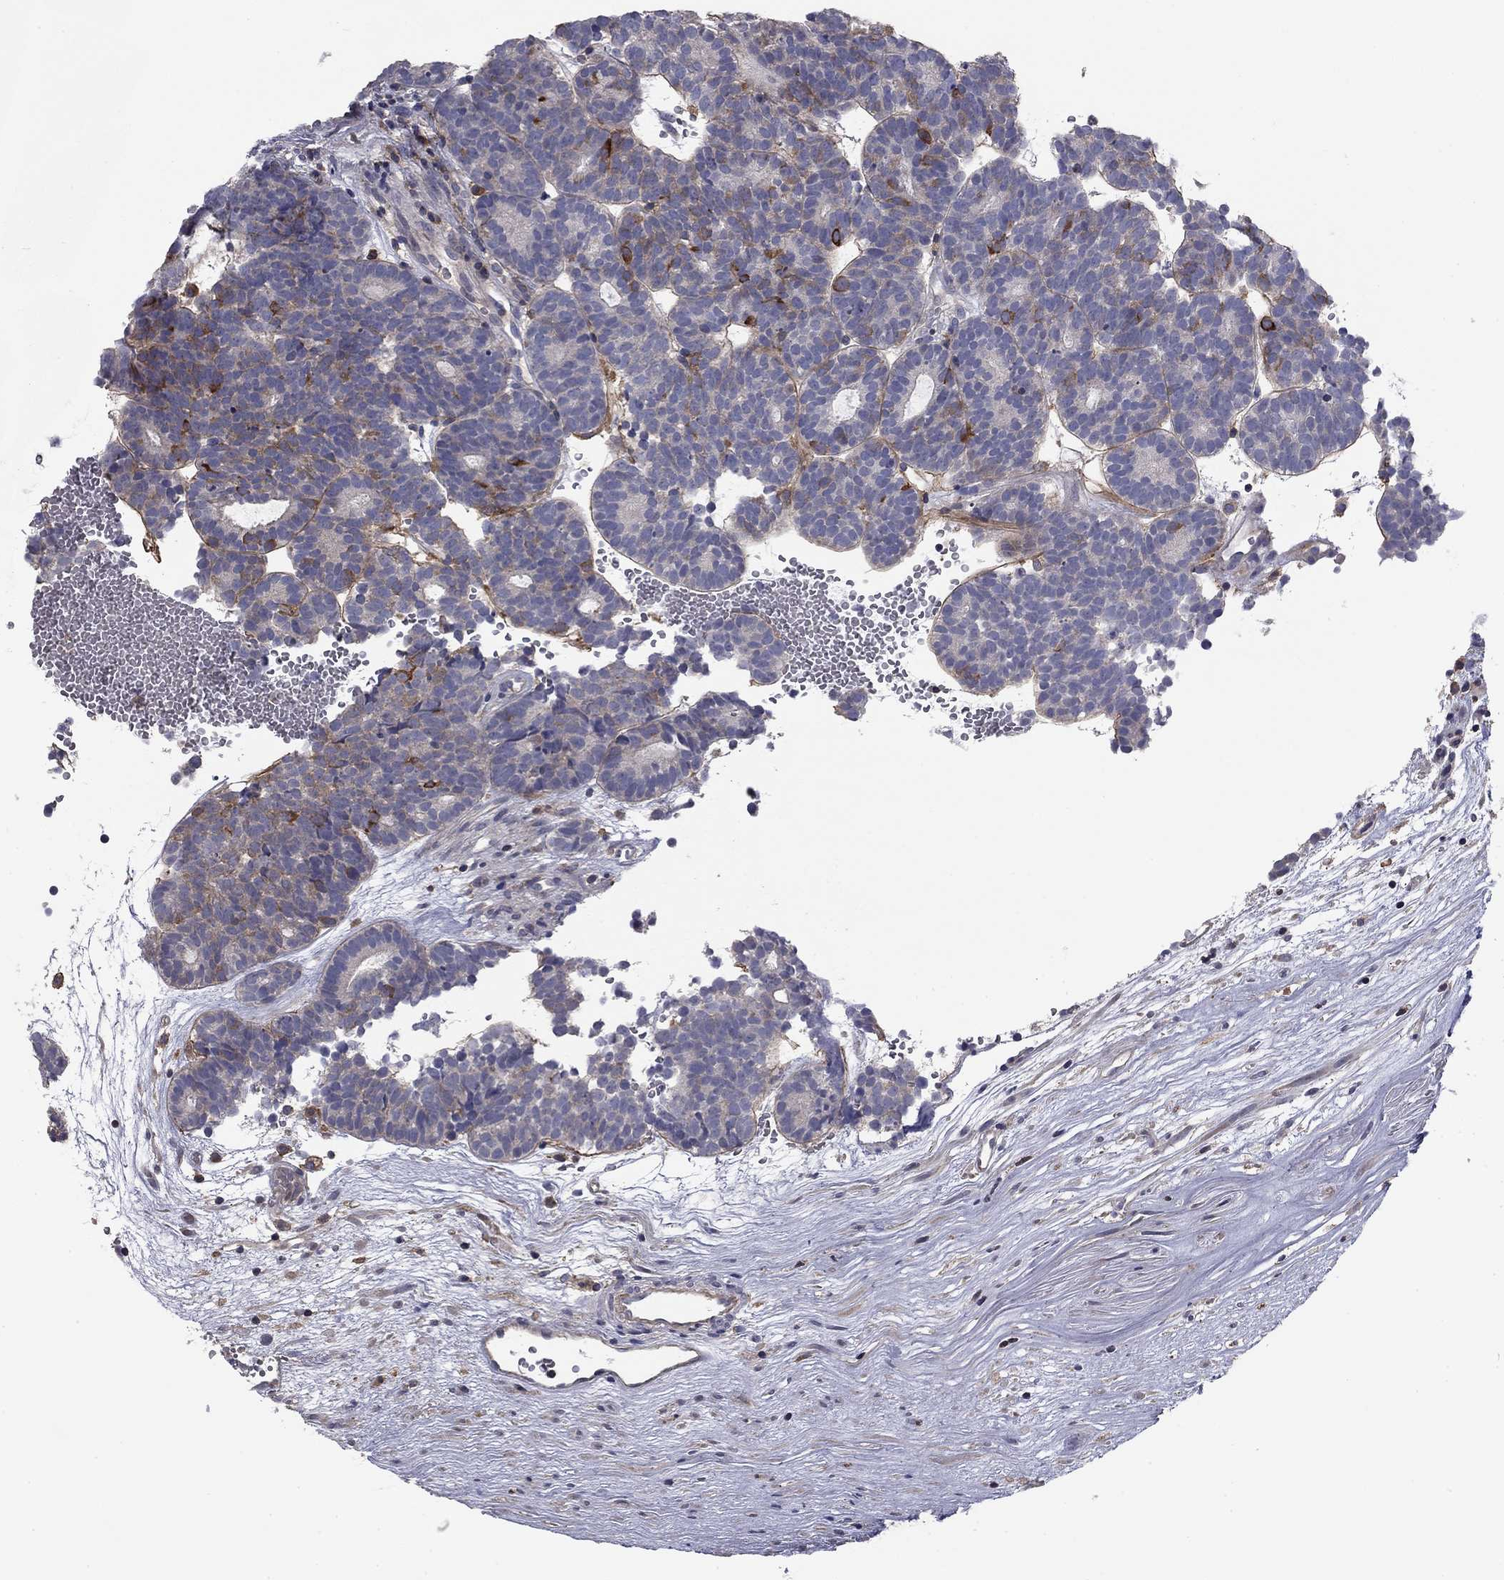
{"staining": {"intensity": "negative", "quantity": "none", "location": "none"}, "tissue": "head and neck cancer", "cell_type": "Tumor cells", "image_type": "cancer", "snomed": [{"axis": "morphology", "description": "Adenocarcinoma, NOS"}, {"axis": "topography", "description": "Head-Neck"}], "caption": "Immunohistochemical staining of human head and neck cancer exhibits no significant expression in tumor cells. Brightfield microscopy of immunohistochemistry stained with DAB (brown) and hematoxylin (blue), captured at high magnification.", "gene": "PLCB2", "patient": {"sex": "female", "age": 81}}